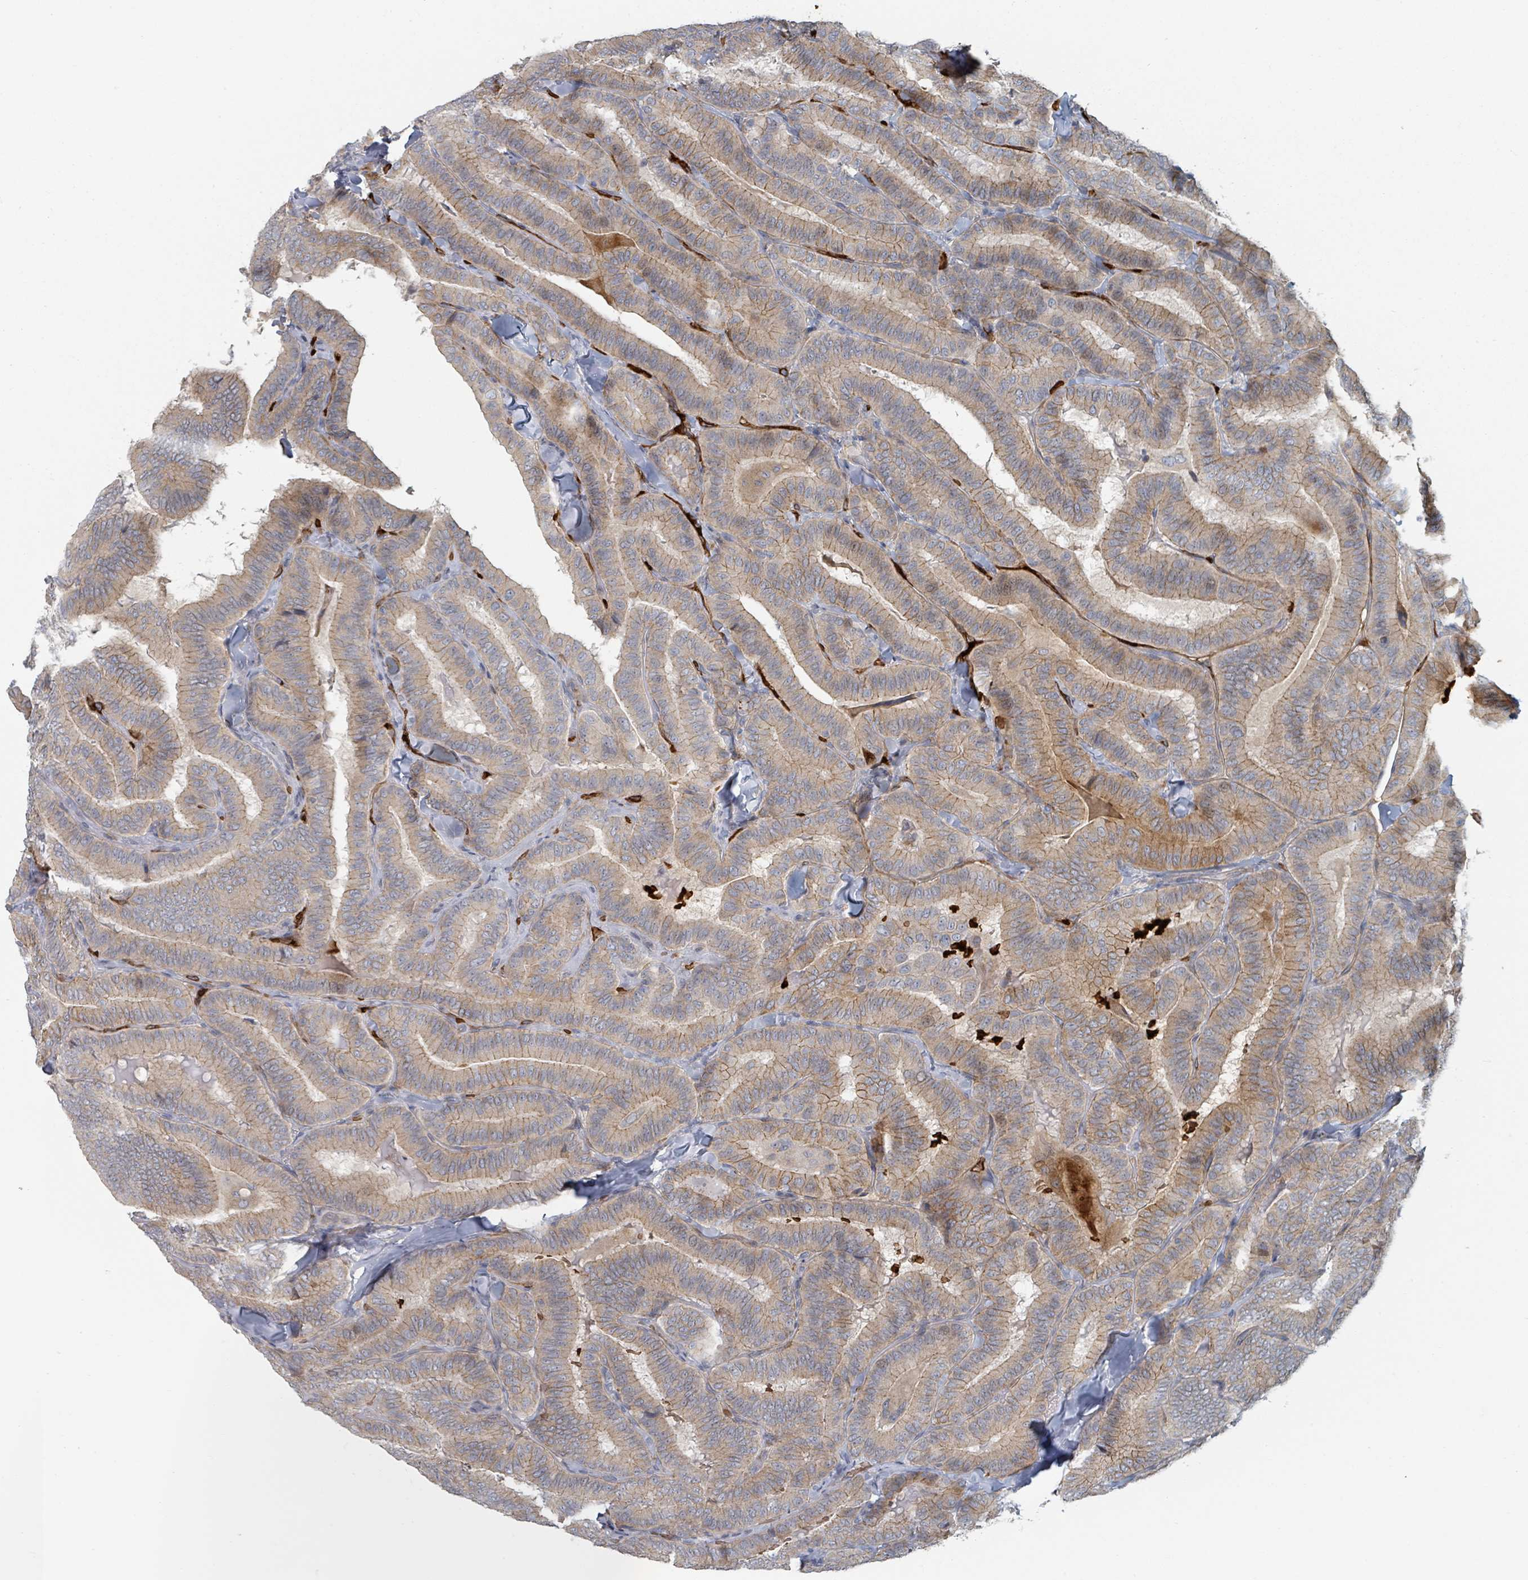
{"staining": {"intensity": "moderate", "quantity": "25%-75%", "location": "cytoplasmic/membranous"}, "tissue": "thyroid cancer", "cell_type": "Tumor cells", "image_type": "cancer", "snomed": [{"axis": "morphology", "description": "Papillary adenocarcinoma, NOS"}, {"axis": "topography", "description": "Thyroid gland"}], "caption": "Immunohistochemical staining of thyroid papillary adenocarcinoma shows medium levels of moderate cytoplasmic/membranous protein expression in approximately 25%-75% of tumor cells. (IHC, brightfield microscopy, high magnification).", "gene": "TRPC4AP", "patient": {"sex": "male", "age": 61}}